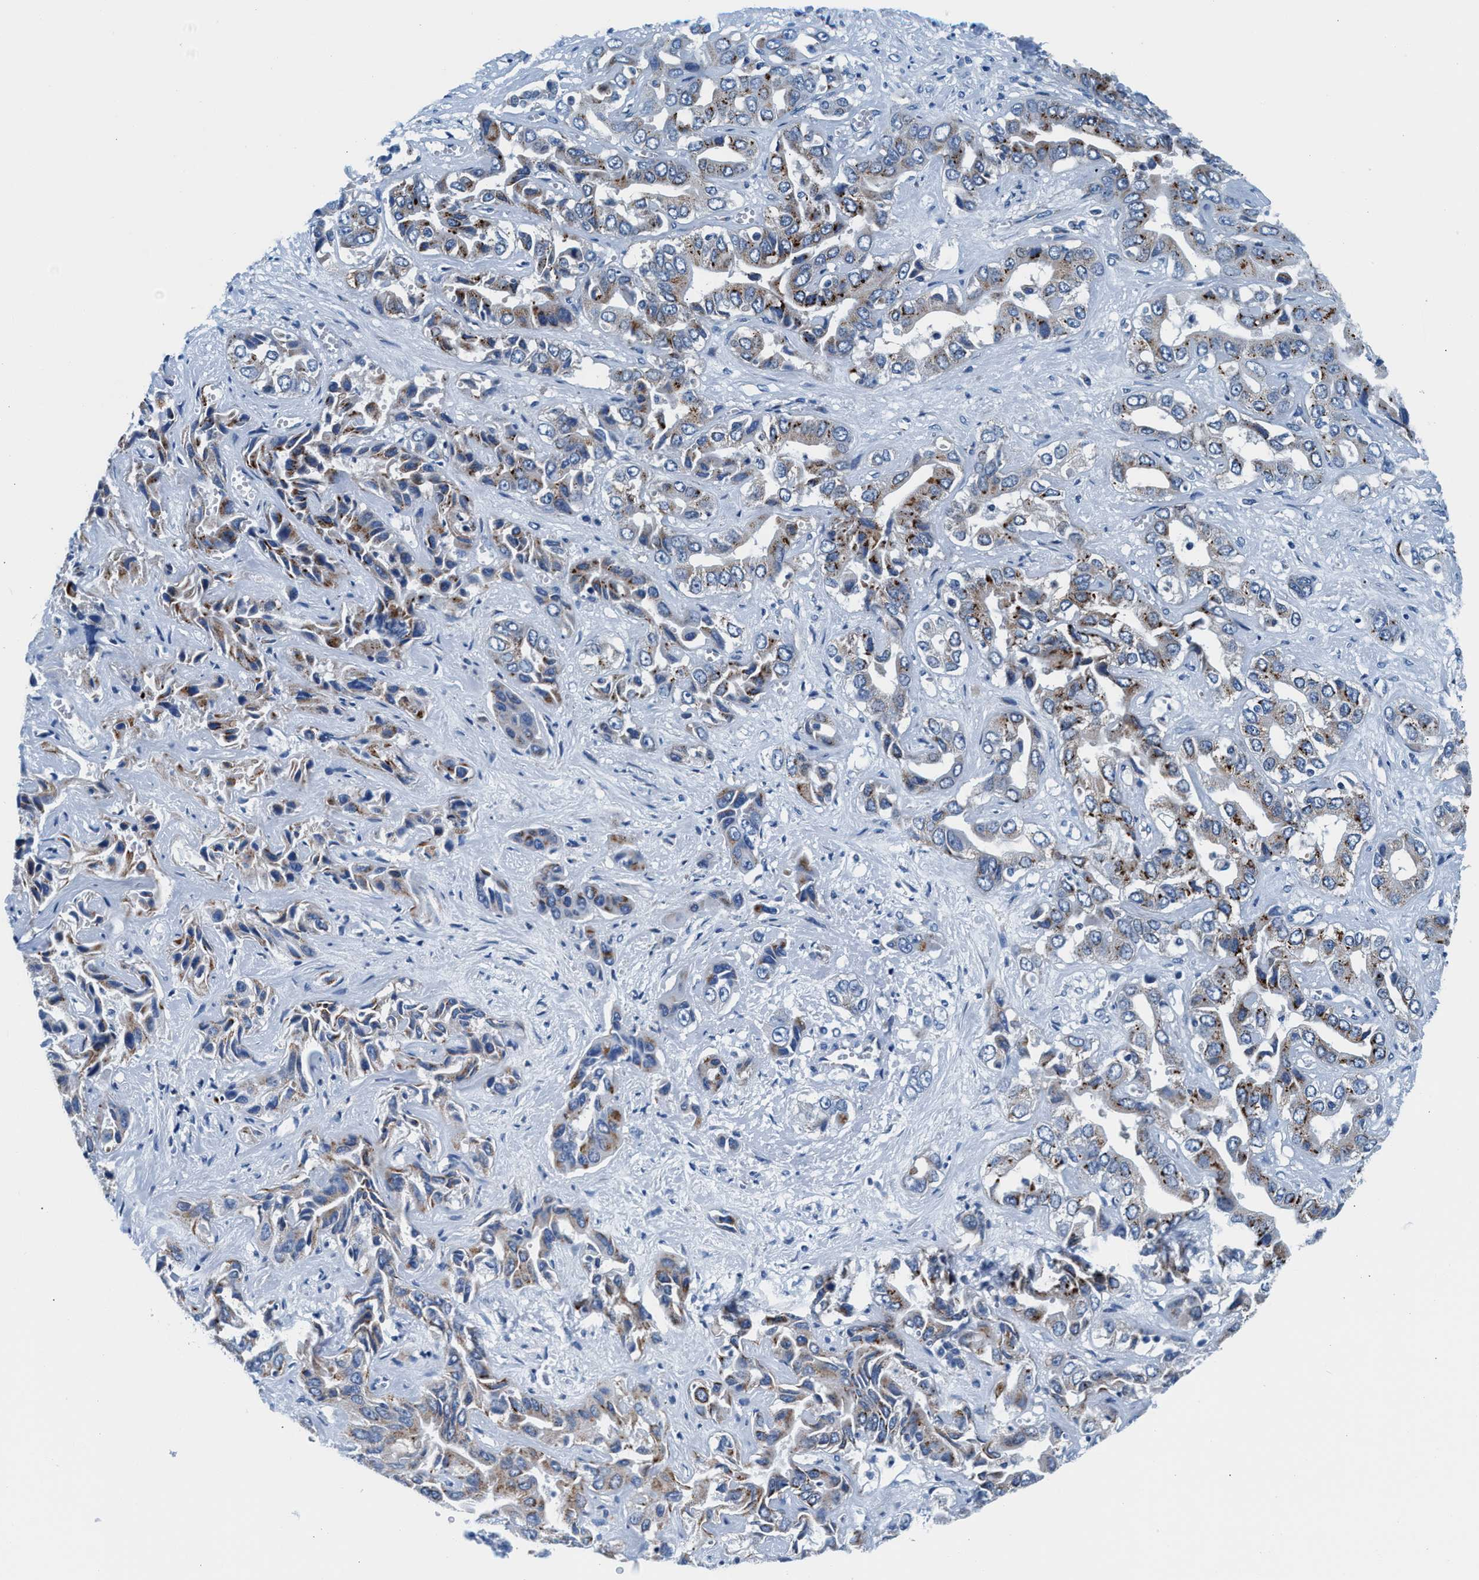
{"staining": {"intensity": "moderate", "quantity": "25%-75%", "location": "cytoplasmic/membranous"}, "tissue": "liver cancer", "cell_type": "Tumor cells", "image_type": "cancer", "snomed": [{"axis": "morphology", "description": "Cholangiocarcinoma"}, {"axis": "topography", "description": "Liver"}], "caption": "Human liver cancer stained with a brown dye shows moderate cytoplasmic/membranous positive positivity in about 25%-75% of tumor cells.", "gene": "VPS53", "patient": {"sex": "female", "age": 52}}